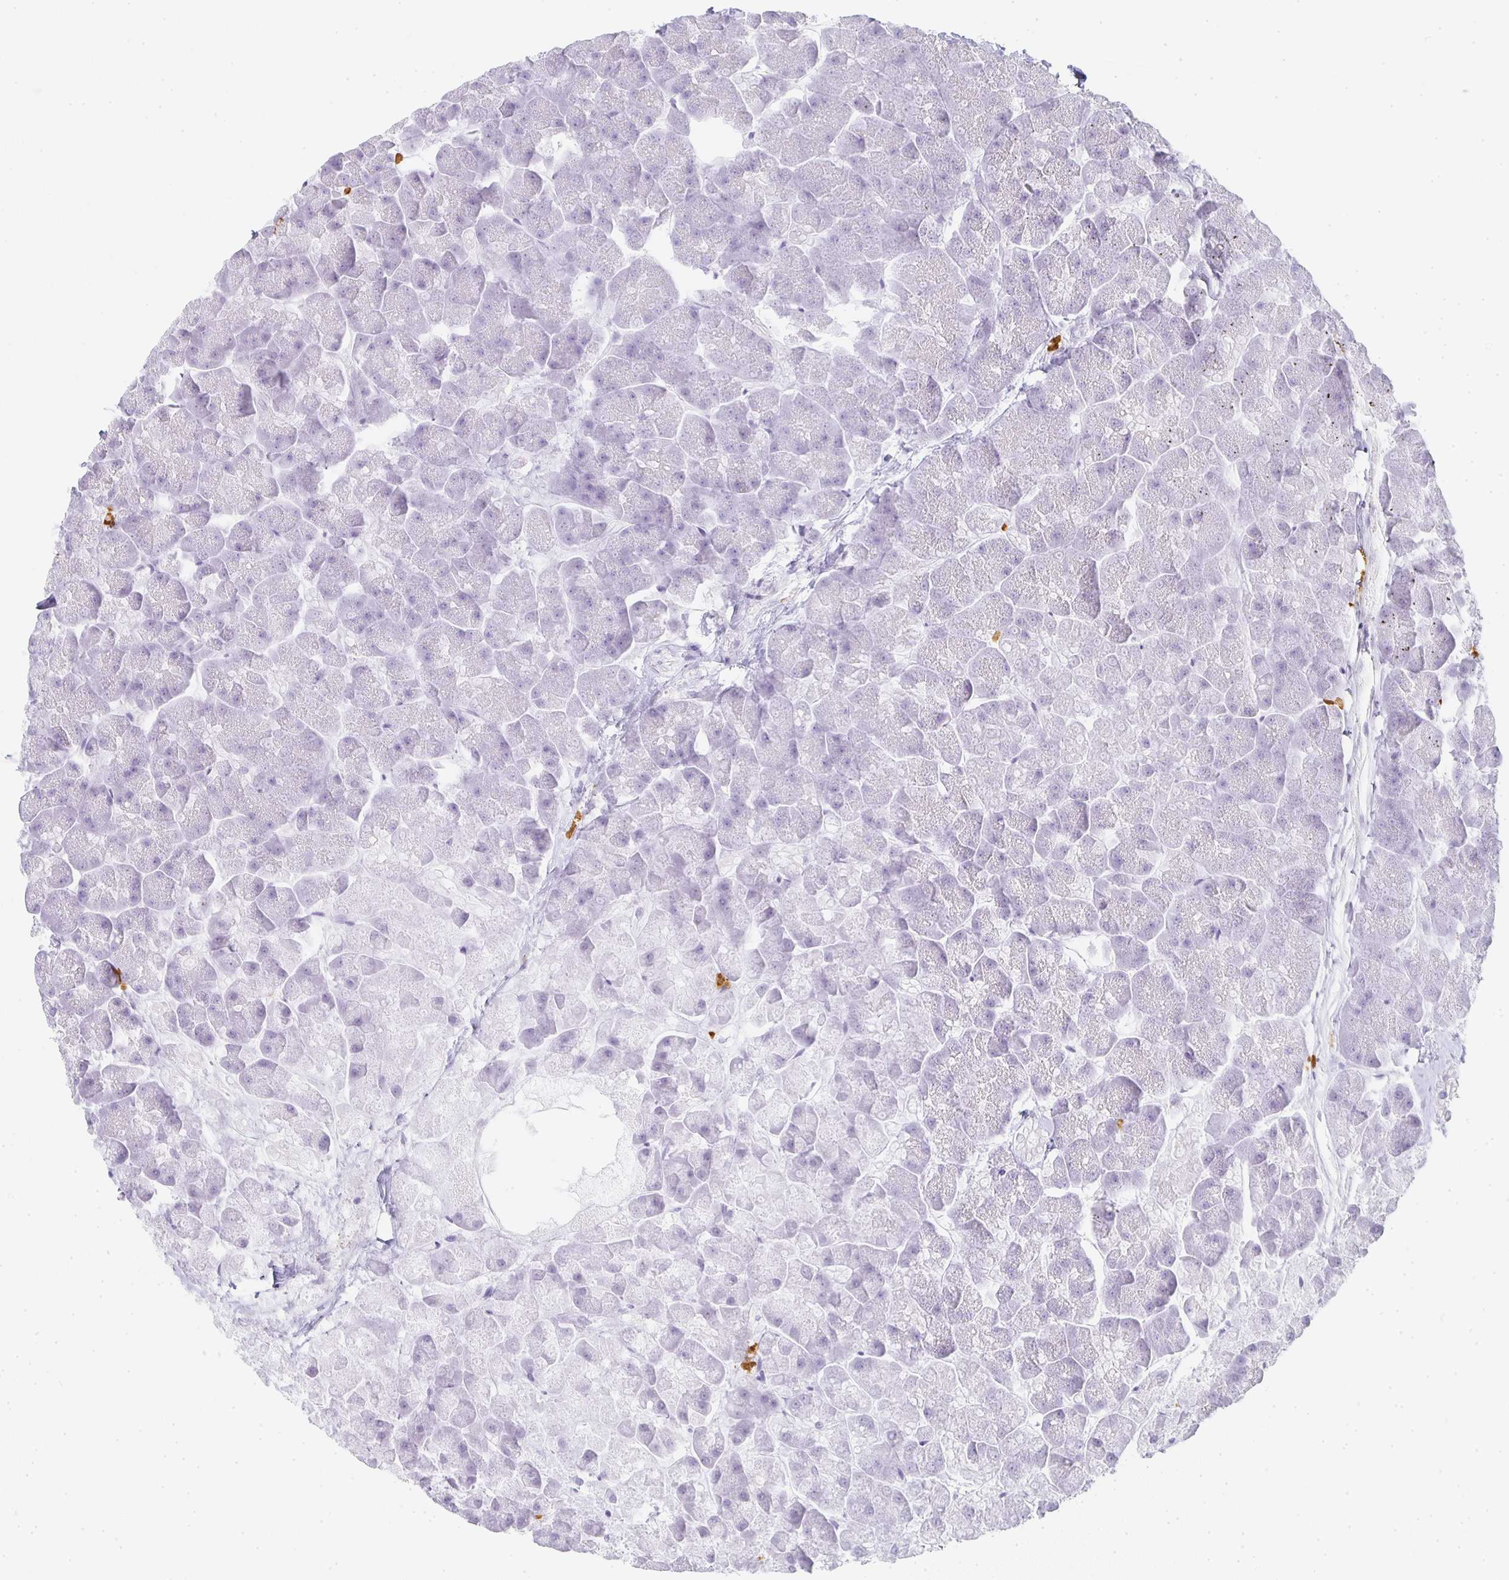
{"staining": {"intensity": "negative", "quantity": "none", "location": "none"}, "tissue": "pancreas", "cell_type": "Exocrine glandular cells", "image_type": "normal", "snomed": [{"axis": "morphology", "description": "Normal tissue, NOS"}, {"axis": "topography", "description": "Pancreas"}, {"axis": "topography", "description": "Peripheral nerve tissue"}], "caption": "The photomicrograph shows no significant staining in exocrine glandular cells of pancreas.", "gene": "TPSD1", "patient": {"sex": "male", "age": 54}}